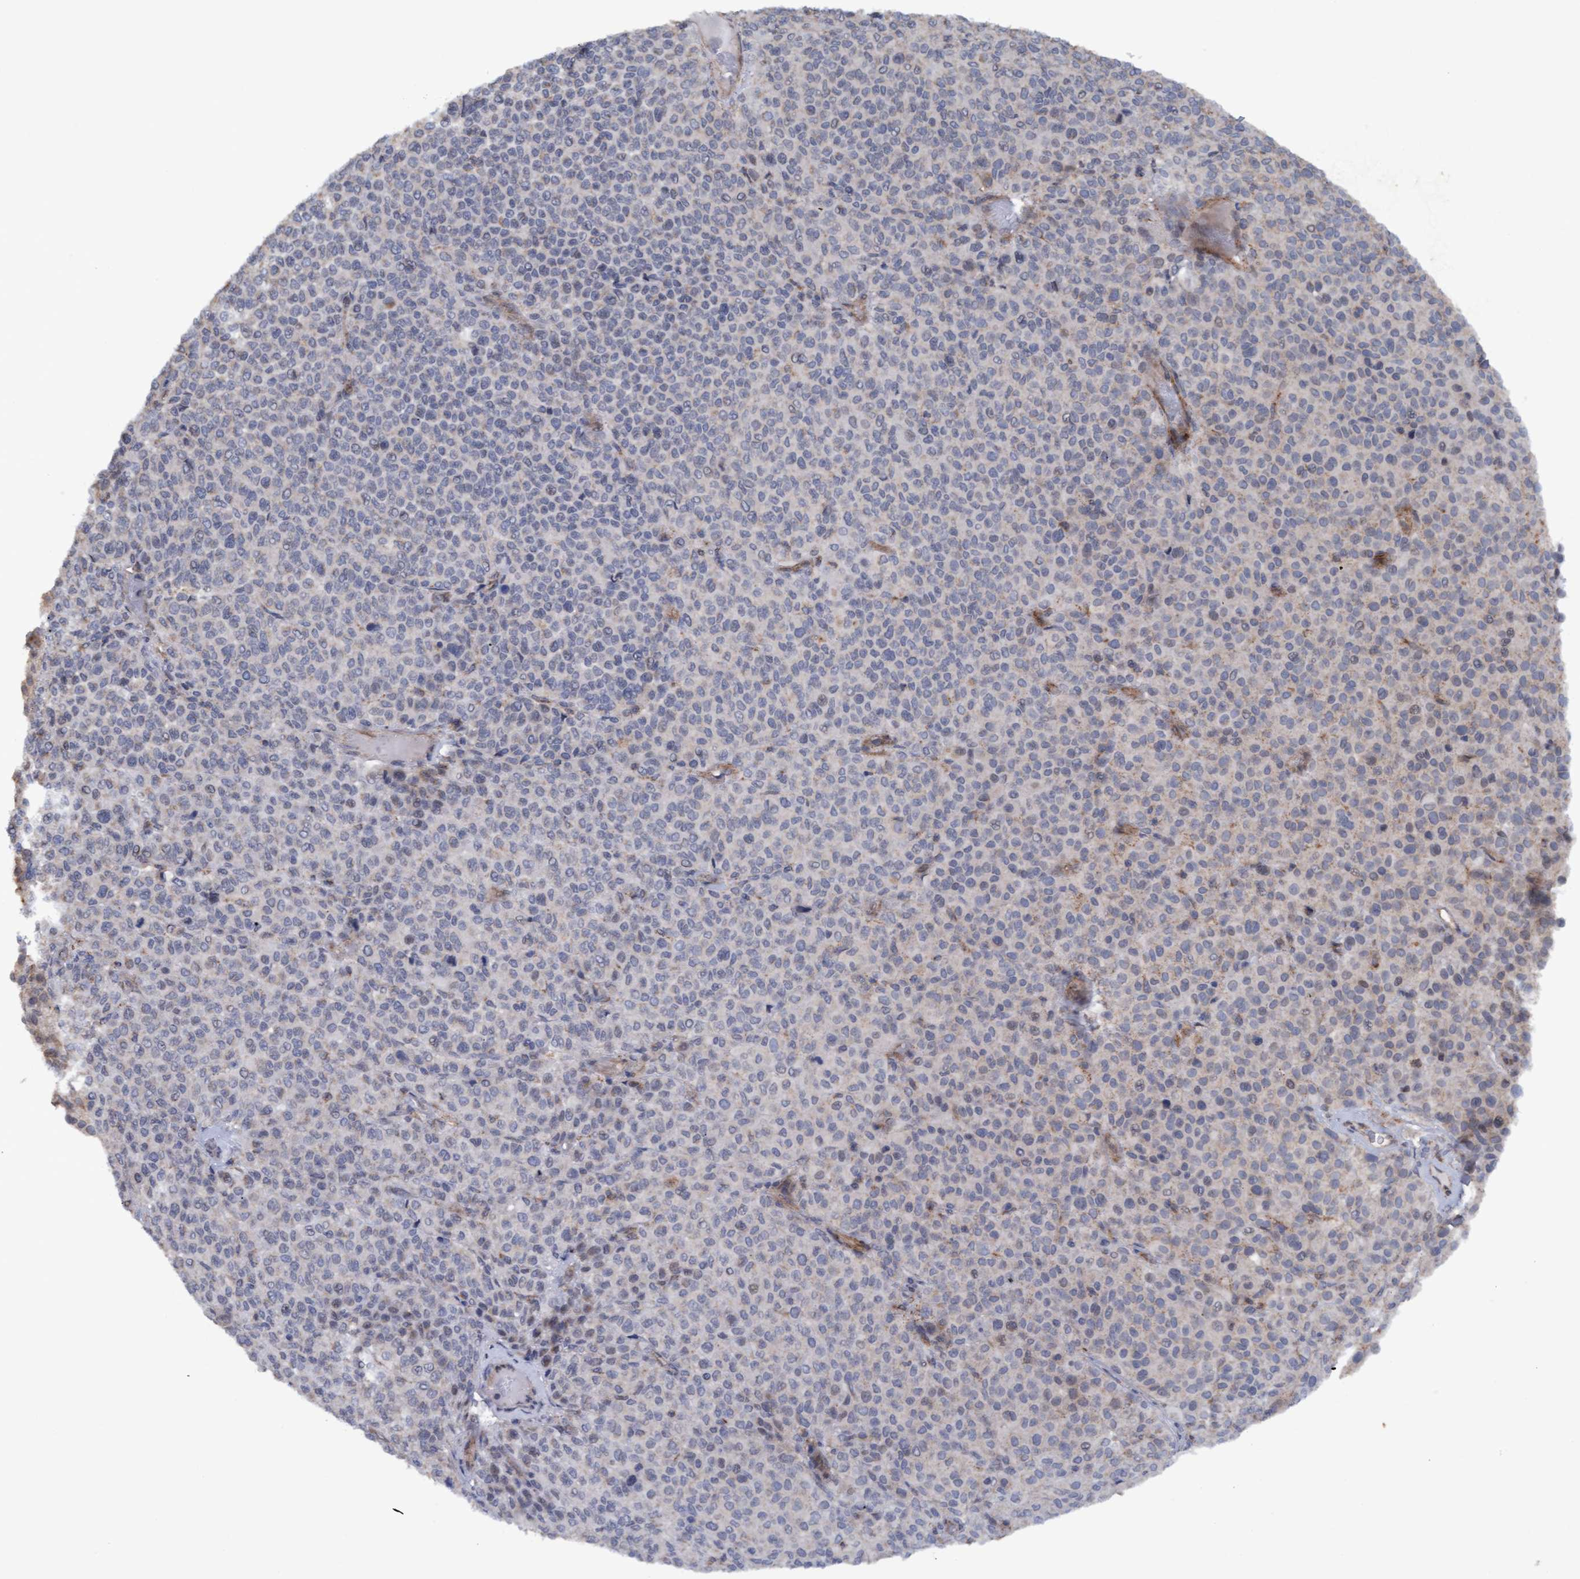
{"staining": {"intensity": "weak", "quantity": "<25%", "location": "cytoplasmic/membranous"}, "tissue": "melanoma", "cell_type": "Tumor cells", "image_type": "cancer", "snomed": [{"axis": "morphology", "description": "Malignant melanoma, Metastatic site"}, {"axis": "topography", "description": "Pancreas"}], "caption": "Human melanoma stained for a protein using IHC demonstrates no expression in tumor cells.", "gene": "MGLL", "patient": {"sex": "female", "age": 30}}